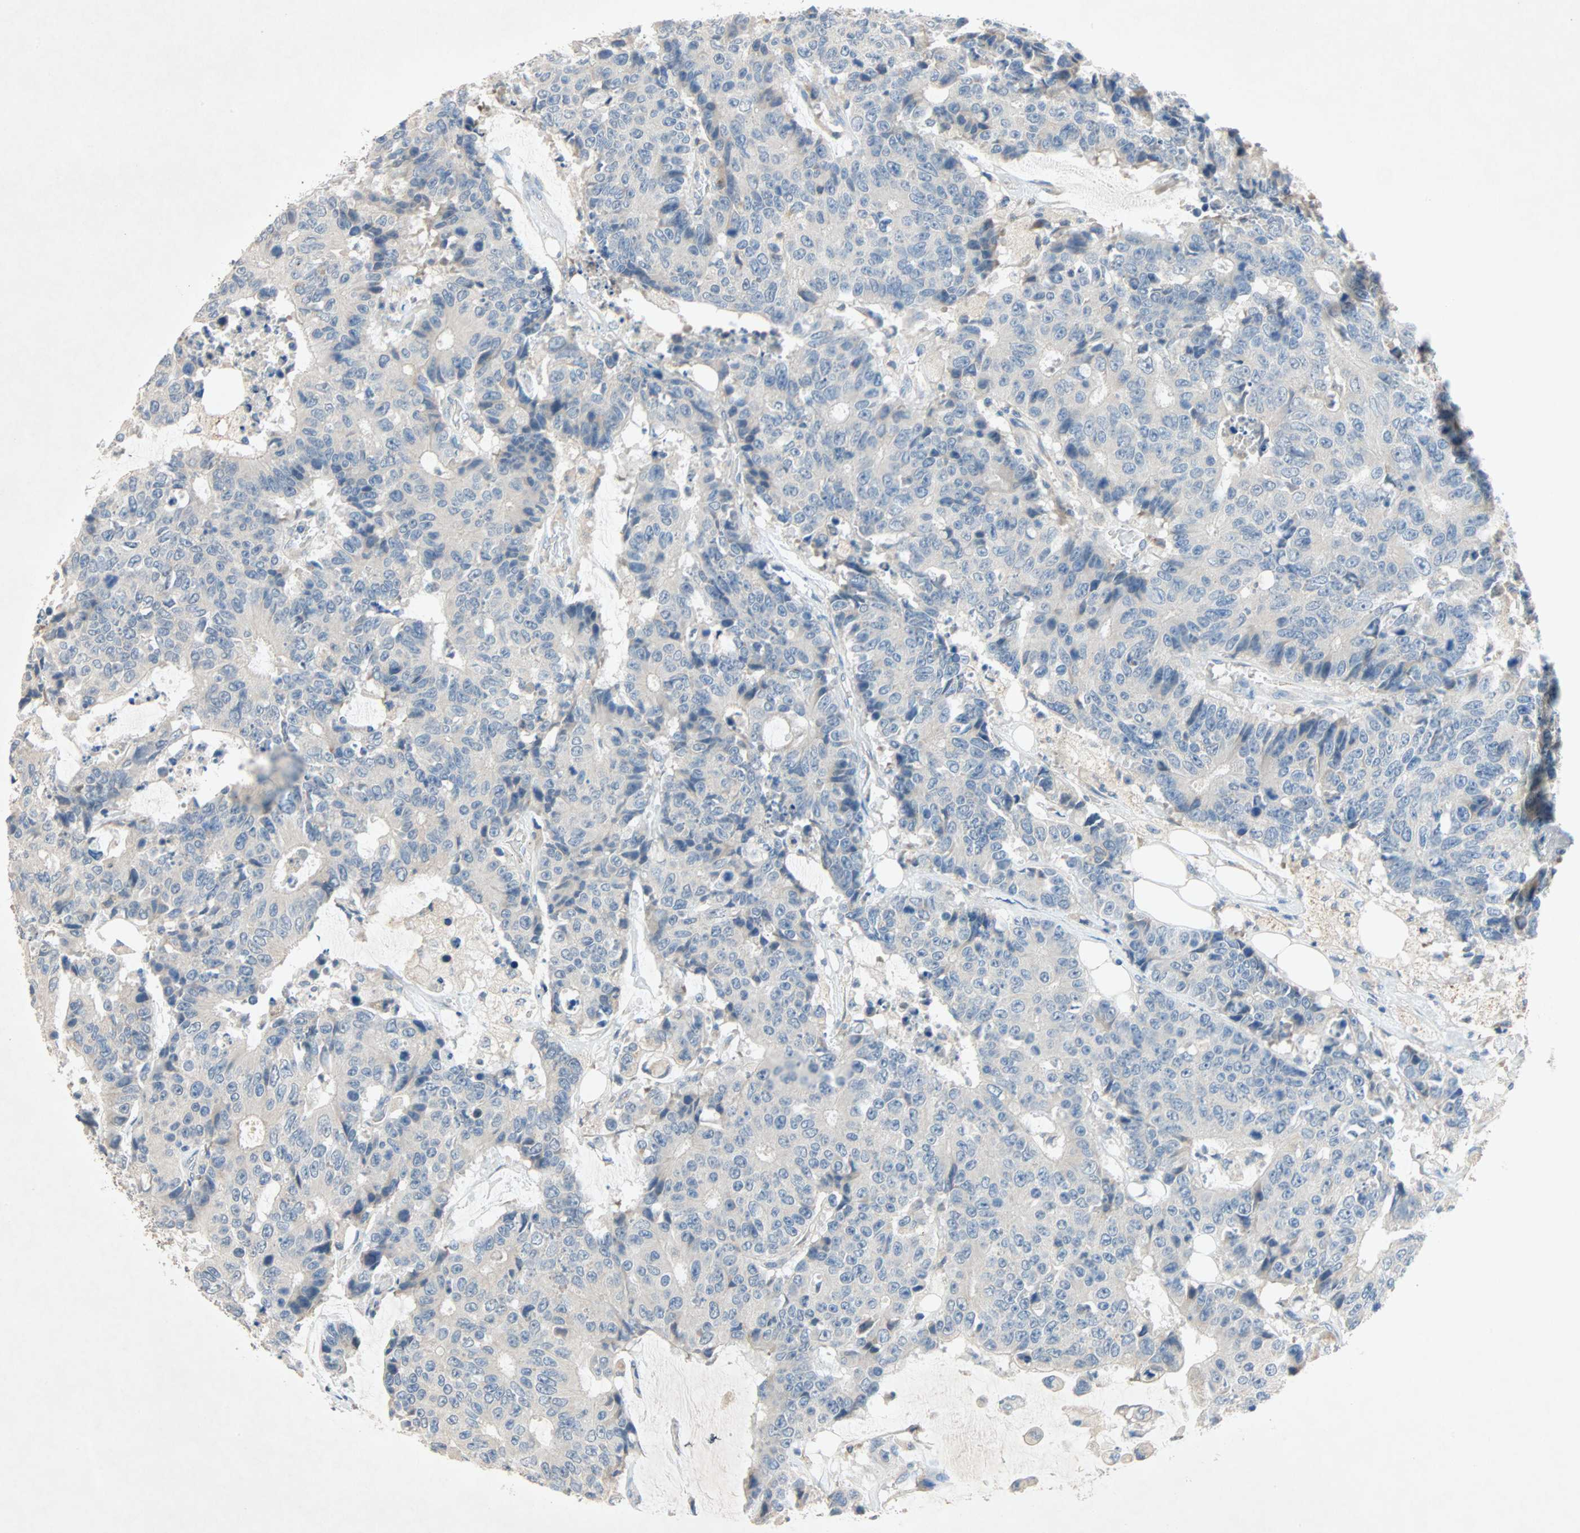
{"staining": {"intensity": "negative", "quantity": "none", "location": "none"}, "tissue": "colorectal cancer", "cell_type": "Tumor cells", "image_type": "cancer", "snomed": [{"axis": "morphology", "description": "Adenocarcinoma, NOS"}, {"axis": "topography", "description": "Colon"}], "caption": "An immunohistochemistry (IHC) micrograph of adenocarcinoma (colorectal) is shown. There is no staining in tumor cells of adenocarcinoma (colorectal). The staining is performed using DAB brown chromogen with nuclei counter-stained in using hematoxylin.", "gene": "XYLT1", "patient": {"sex": "female", "age": 86}}